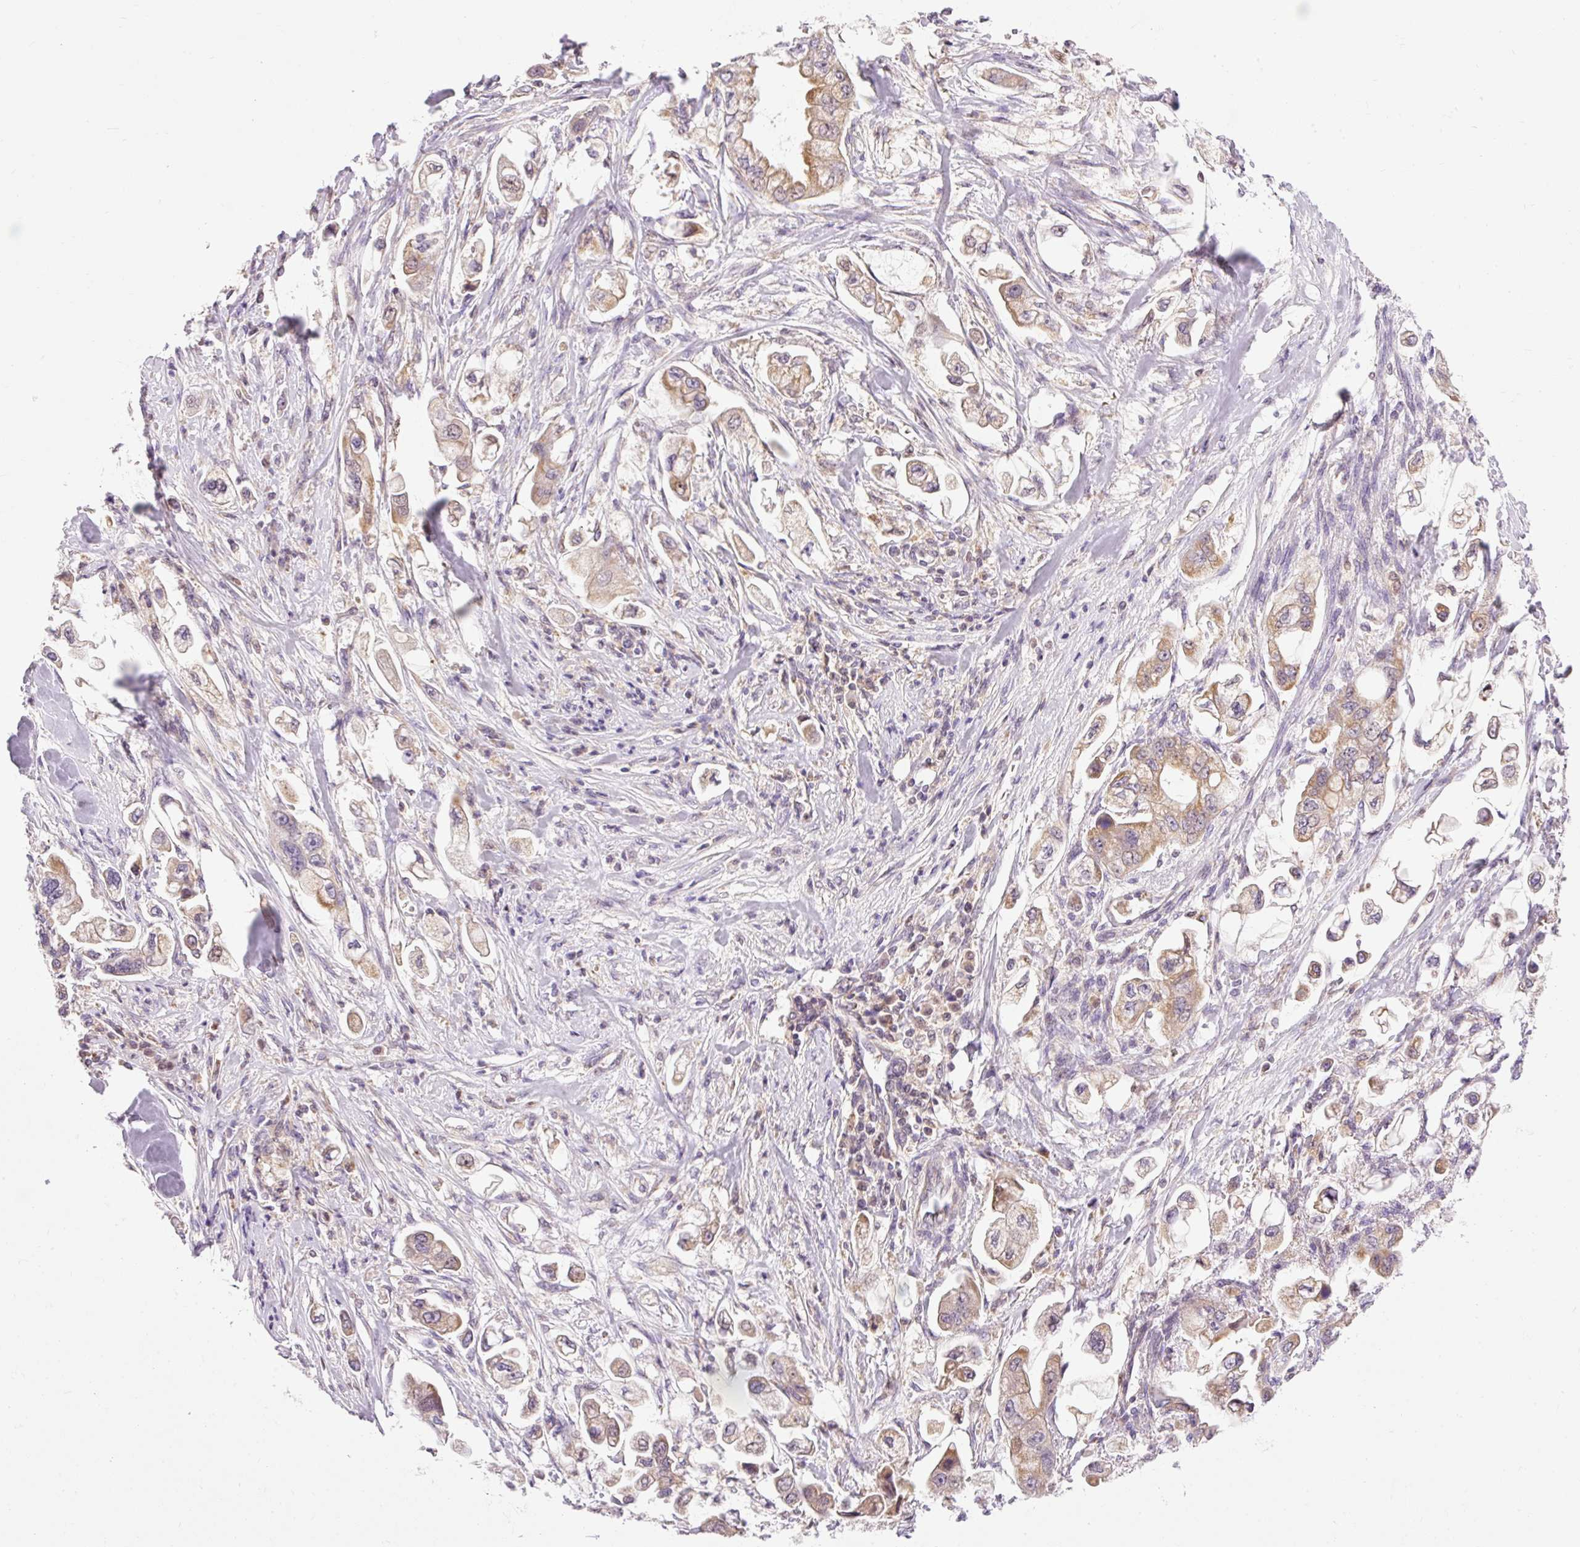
{"staining": {"intensity": "moderate", "quantity": ">75%", "location": "cytoplasmic/membranous"}, "tissue": "stomach cancer", "cell_type": "Tumor cells", "image_type": "cancer", "snomed": [{"axis": "morphology", "description": "Adenocarcinoma, NOS"}, {"axis": "topography", "description": "Stomach"}], "caption": "Protein staining of stomach cancer (adenocarcinoma) tissue displays moderate cytoplasmic/membranous expression in approximately >75% of tumor cells. Ihc stains the protein in brown and the nuclei are stained blue.", "gene": "IMMT", "patient": {"sex": "male", "age": 62}}